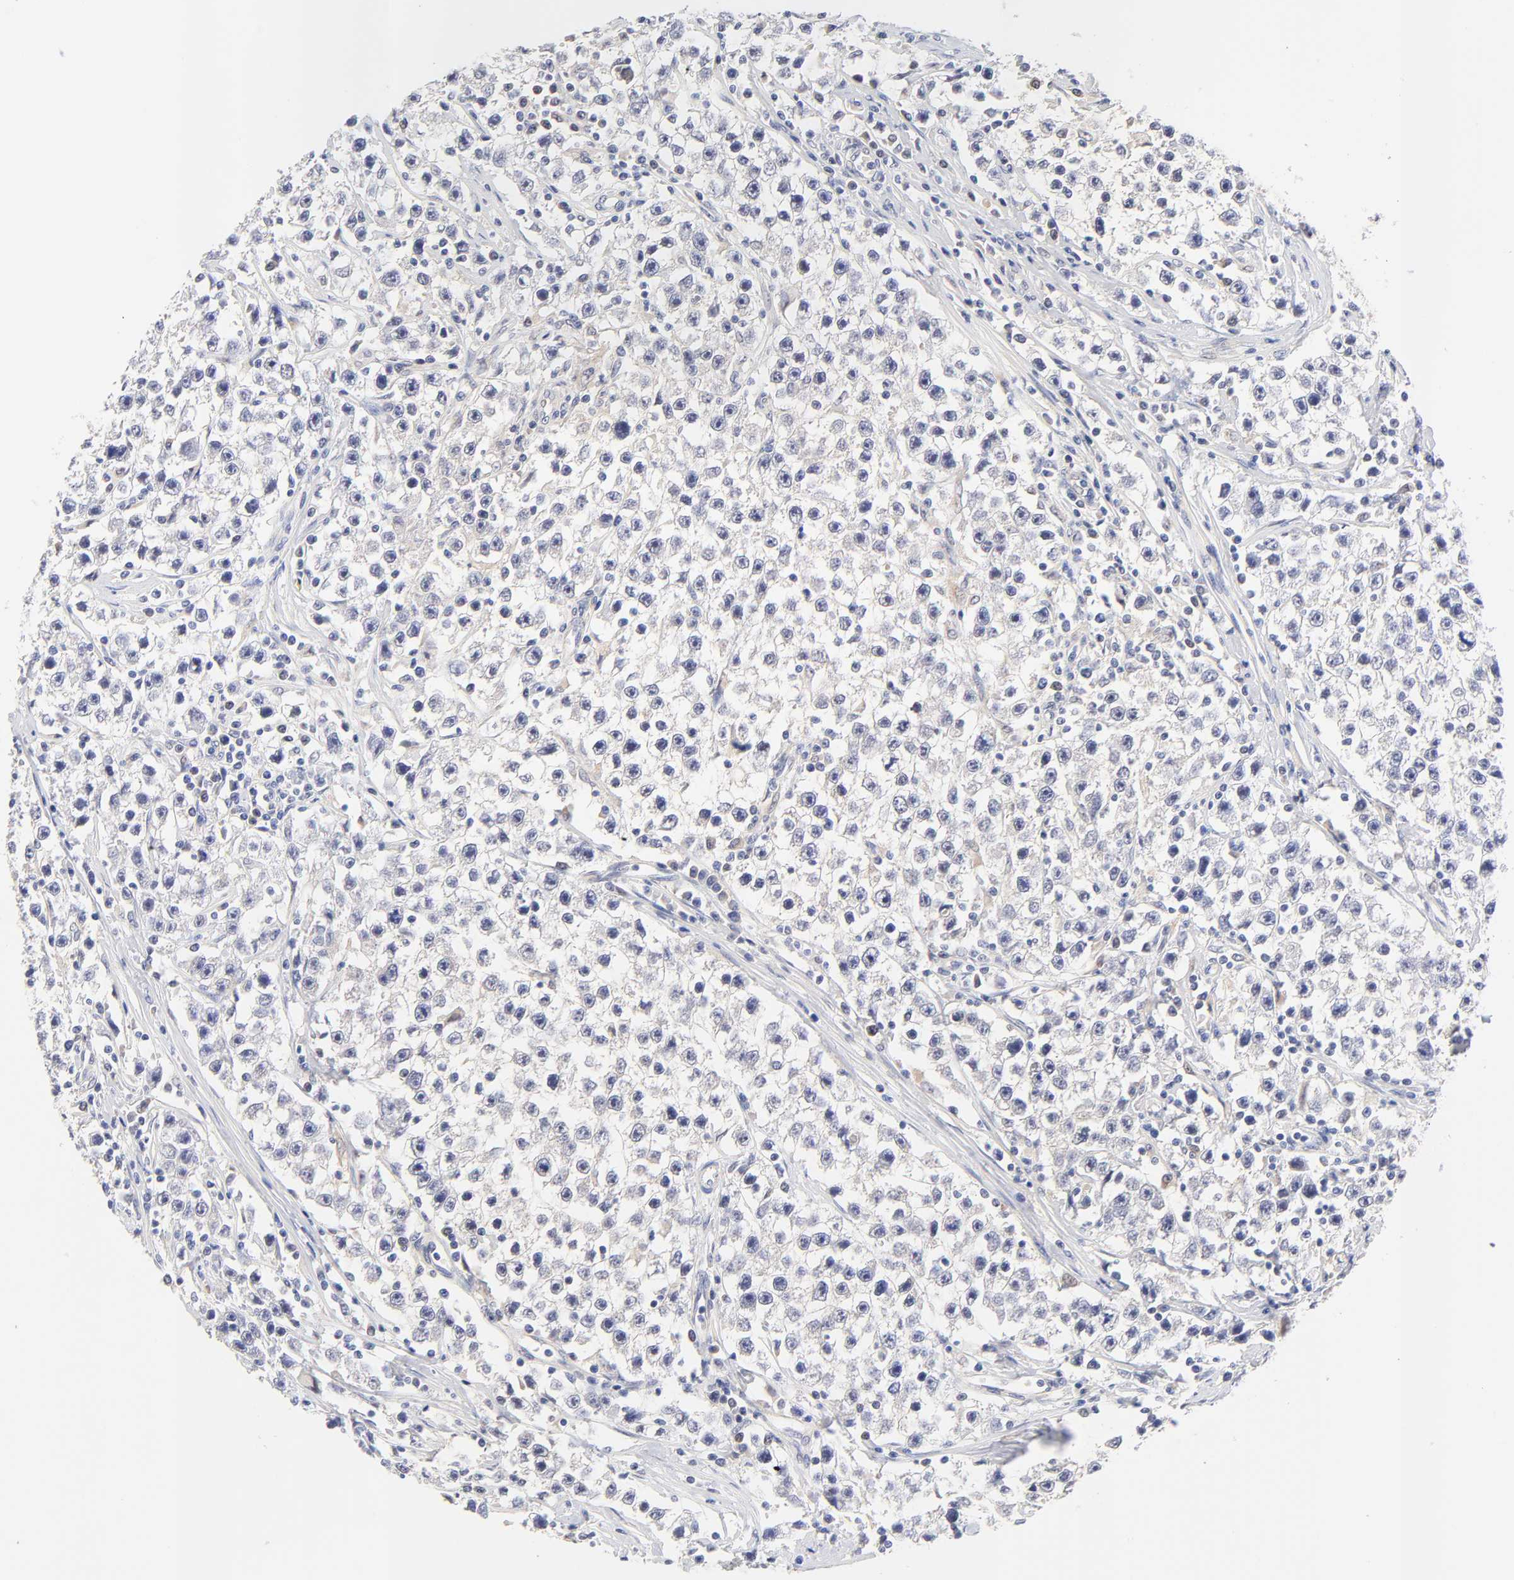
{"staining": {"intensity": "moderate", "quantity": "<25%", "location": "cytoplasmic/membranous"}, "tissue": "testis cancer", "cell_type": "Tumor cells", "image_type": "cancer", "snomed": [{"axis": "morphology", "description": "Seminoma, NOS"}, {"axis": "topography", "description": "Testis"}], "caption": "Immunohistochemistry (DAB (3,3'-diaminobenzidine)) staining of testis cancer (seminoma) exhibits moderate cytoplasmic/membranous protein staining in about <25% of tumor cells.", "gene": "TXNL1", "patient": {"sex": "male", "age": 35}}